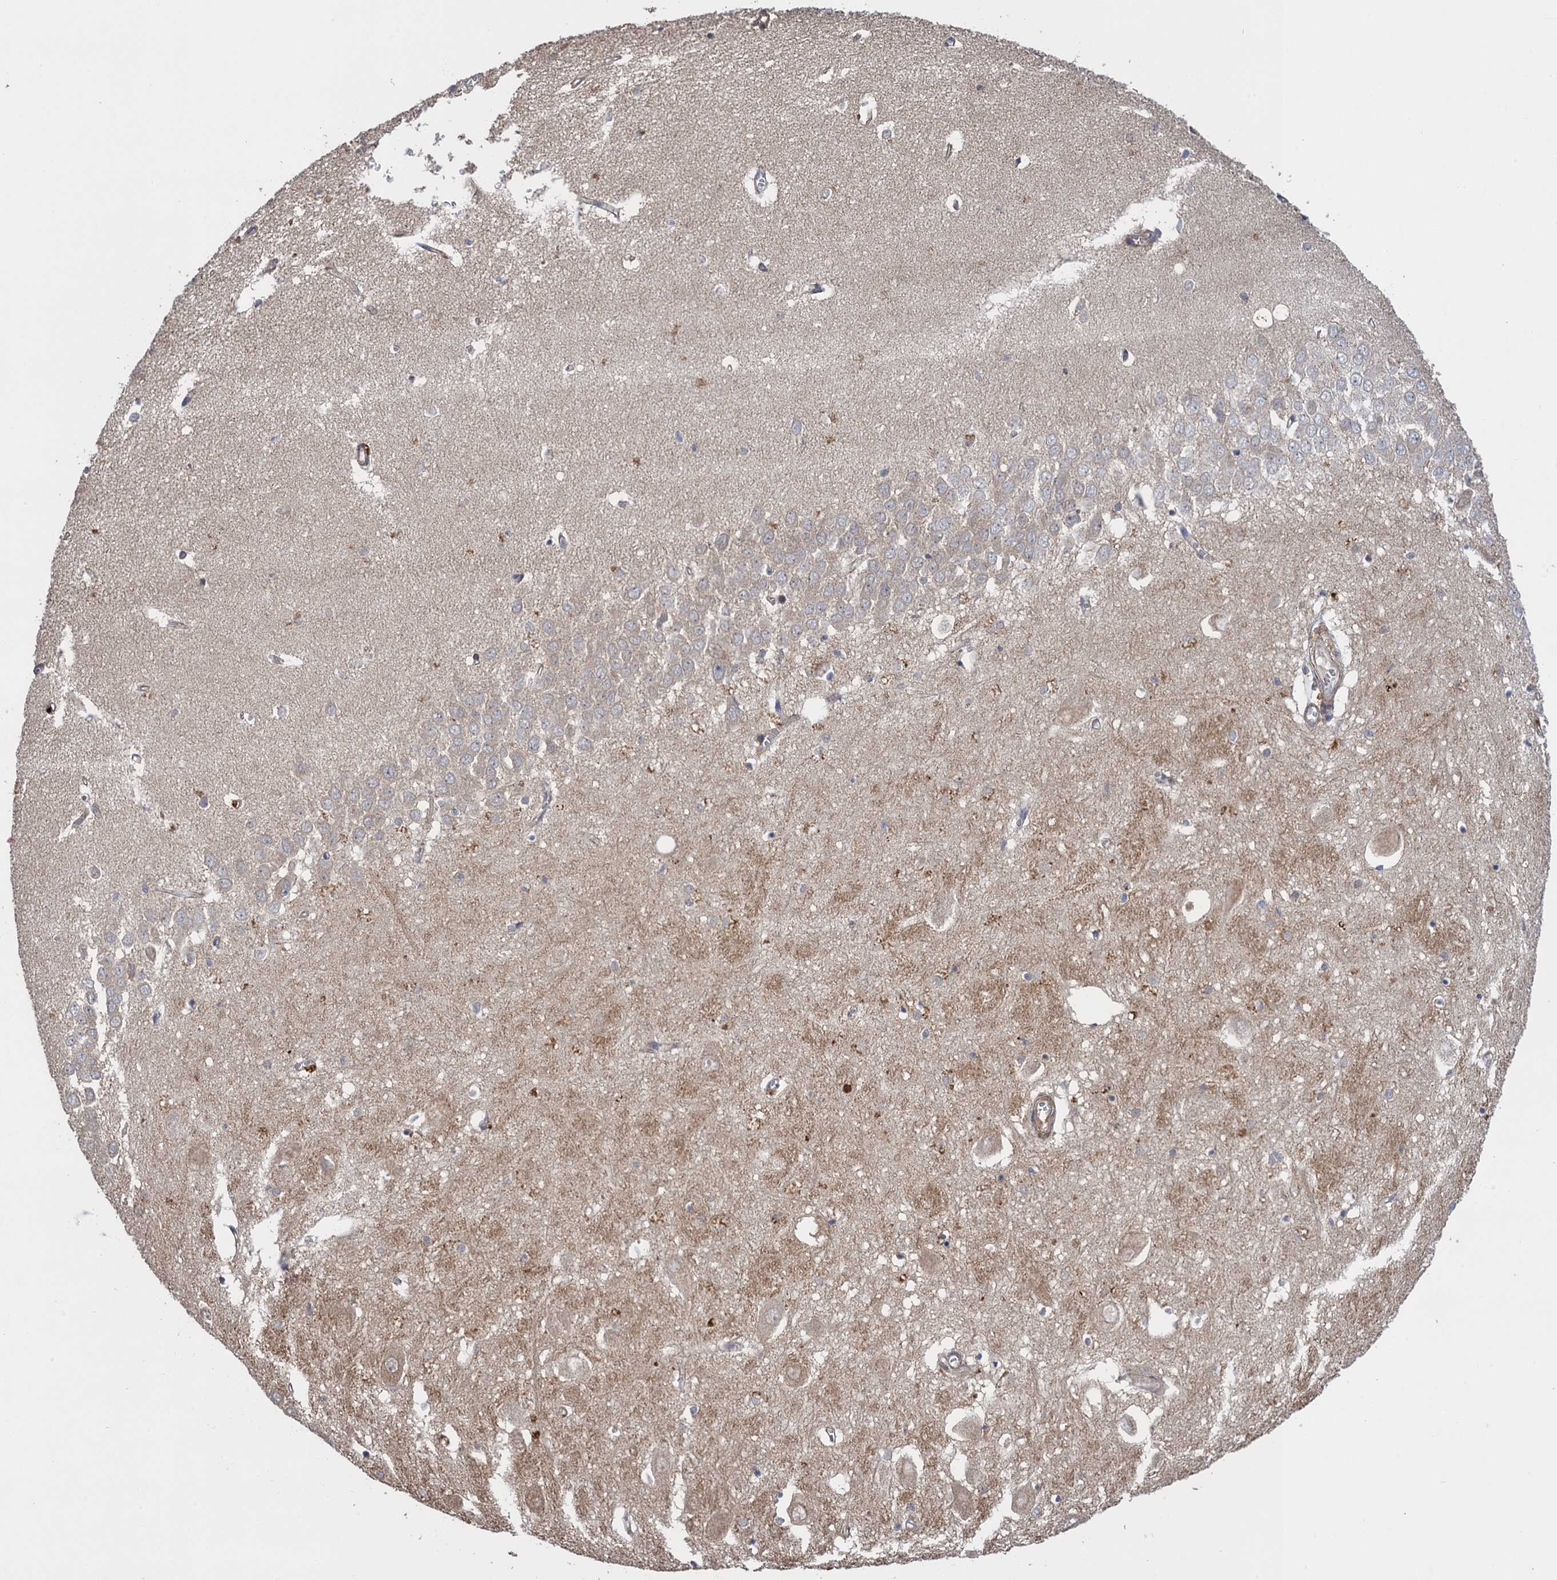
{"staining": {"intensity": "negative", "quantity": "none", "location": "none"}, "tissue": "hippocampus", "cell_type": "Glial cells", "image_type": "normal", "snomed": [{"axis": "morphology", "description": "Normal tissue, NOS"}, {"axis": "topography", "description": "Hippocampus"}], "caption": "Immunohistochemistry photomicrograph of normal hippocampus: hippocampus stained with DAB (3,3'-diaminobenzidine) displays no significant protein staining in glial cells.", "gene": "WDR88", "patient": {"sex": "female", "age": 64}}